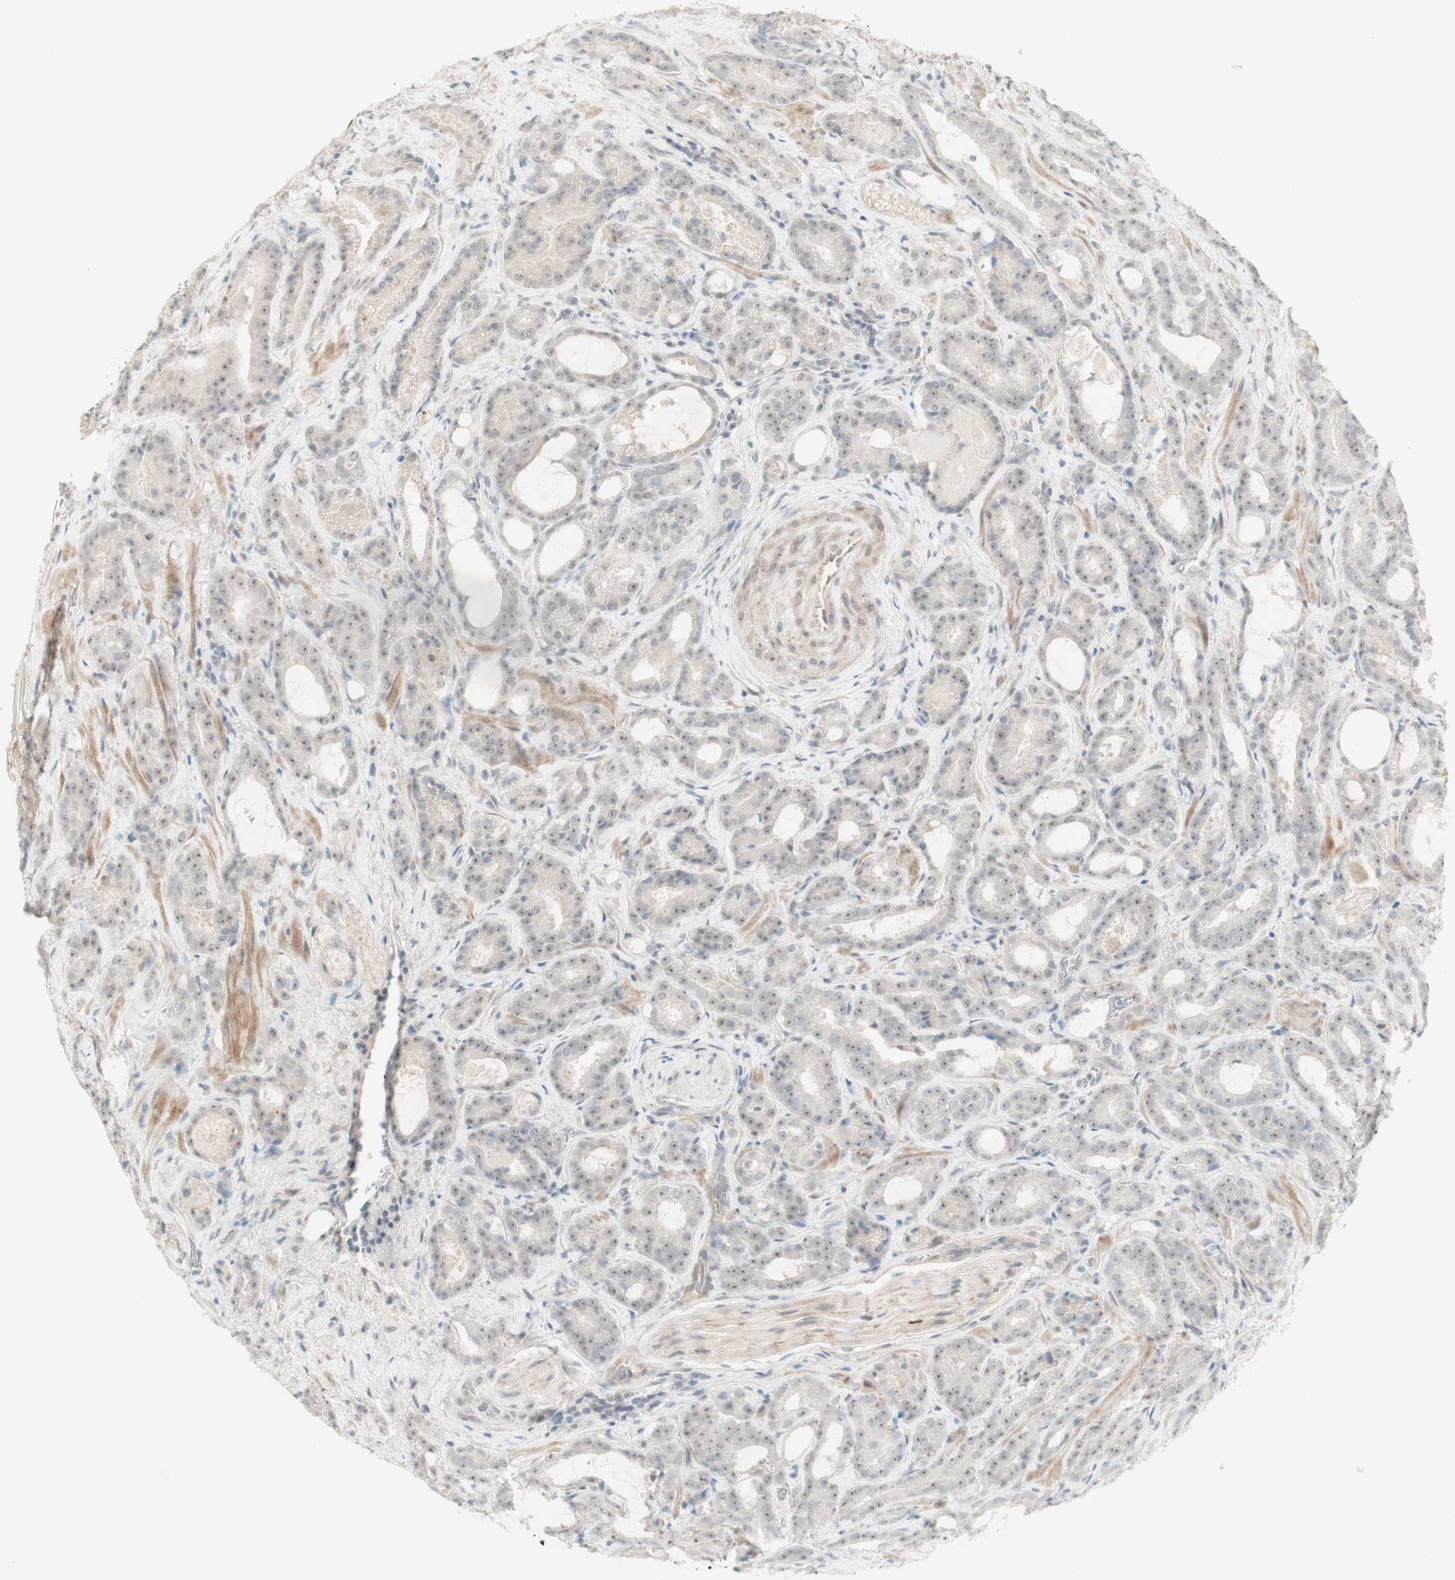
{"staining": {"intensity": "weak", "quantity": ">75%", "location": "cytoplasmic/membranous,nuclear"}, "tissue": "prostate cancer", "cell_type": "Tumor cells", "image_type": "cancer", "snomed": [{"axis": "morphology", "description": "Adenocarcinoma, Low grade"}, {"axis": "topography", "description": "Prostate"}], "caption": "Prostate cancer (adenocarcinoma (low-grade)) stained with a brown dye demonstrates weak cytoplasmic/membranous and nuclear positive expression in about >75% of tumor cells.", "gene": "PLCD4", "patient": {"sex": "male", "age": 60}}